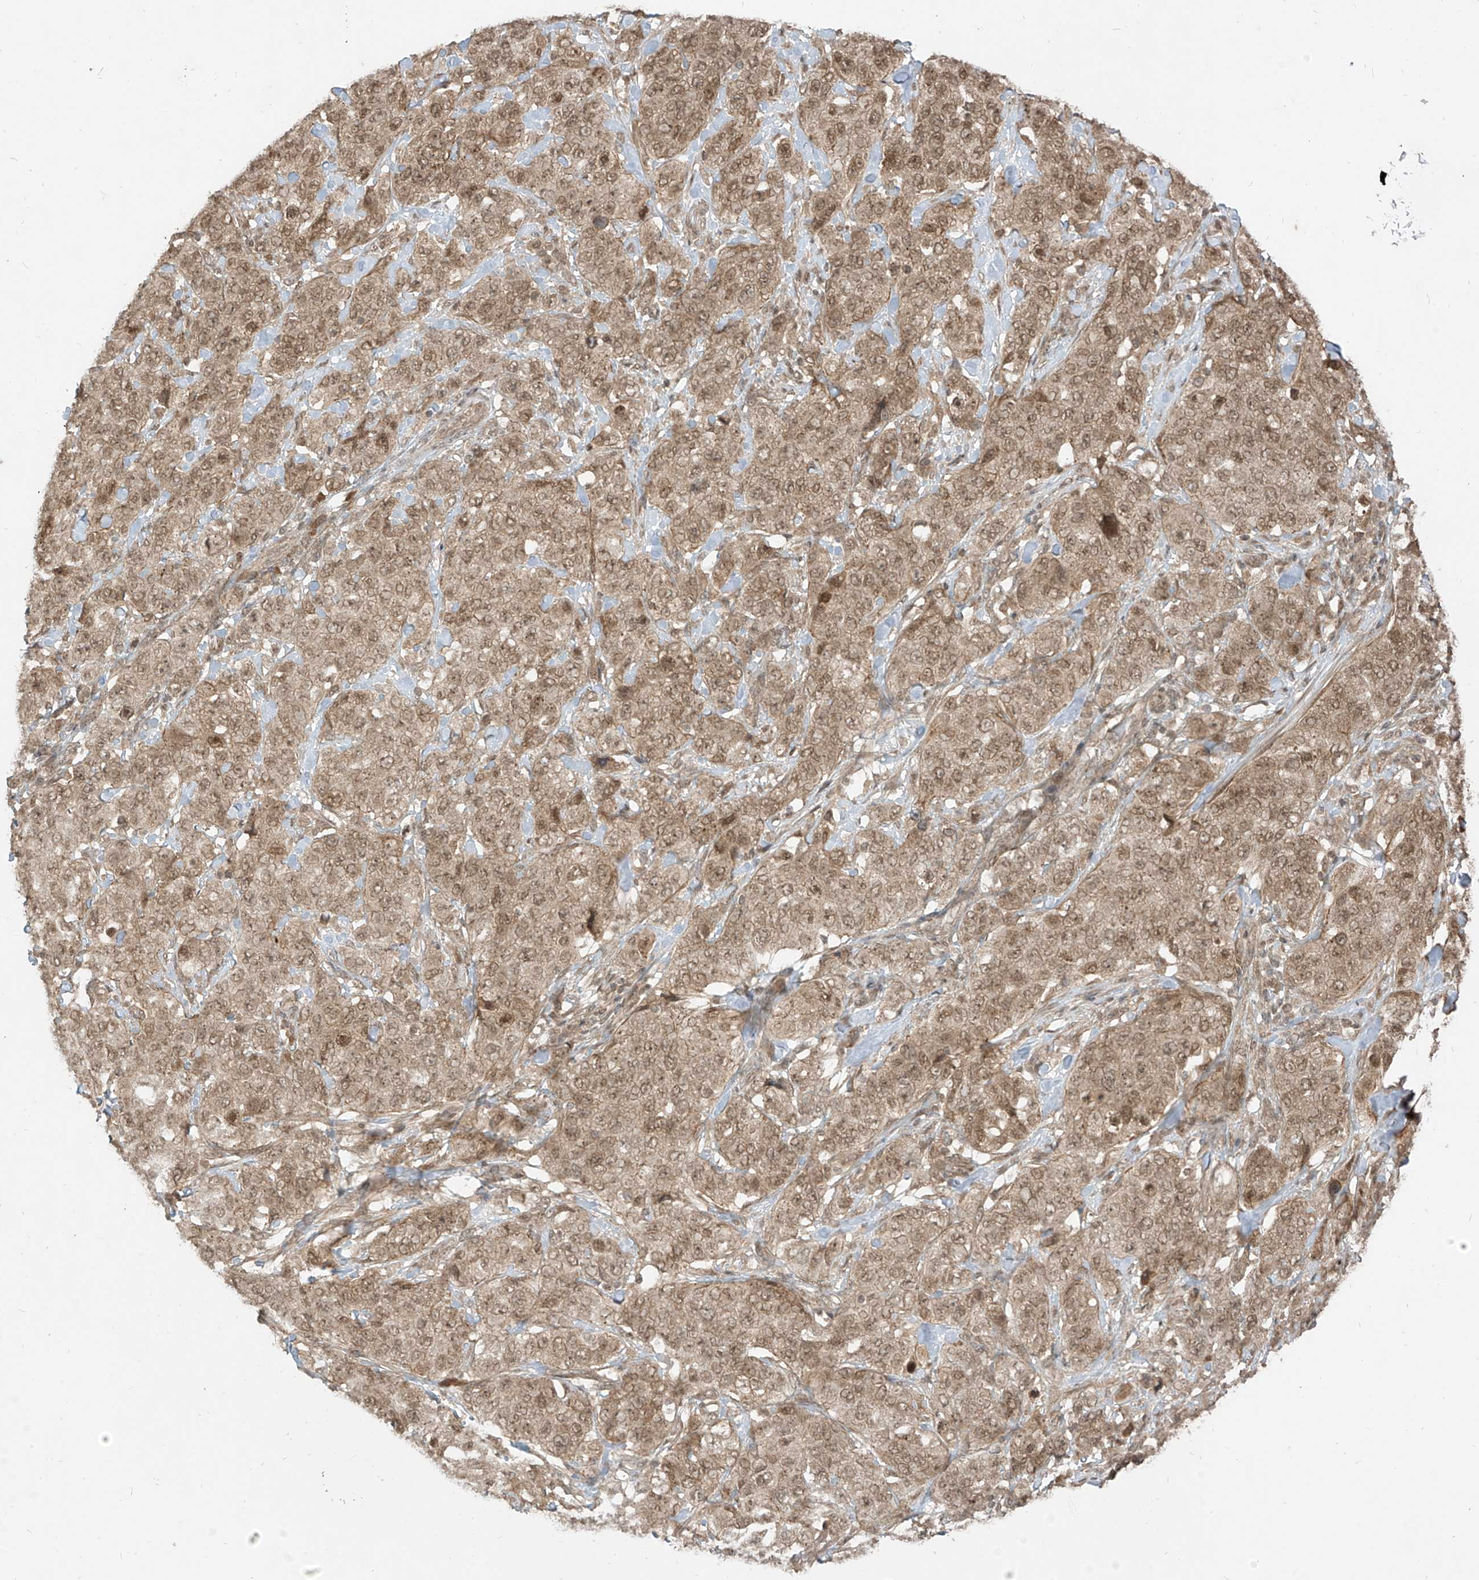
{"staining": {"intensity": "moderate", "quantity": ">75%", "location": "cytoplasmic/membranous,nuclear"}, "tissue": "stomach cancer", "cell_type": "Tumor cells", "image_type": "cancer", "snomed": [{"axis": "morphology", "description": "Adenocarcinoma, NOS"}, {"axis": "topography", "description": "Stomach"}], "caption": "Human stomach adenocarcinoma stained with a protein marker shows moderate staining in tumor cells.", "gene": "LCOR", "patient": {"sex": "male", "age": 48}}